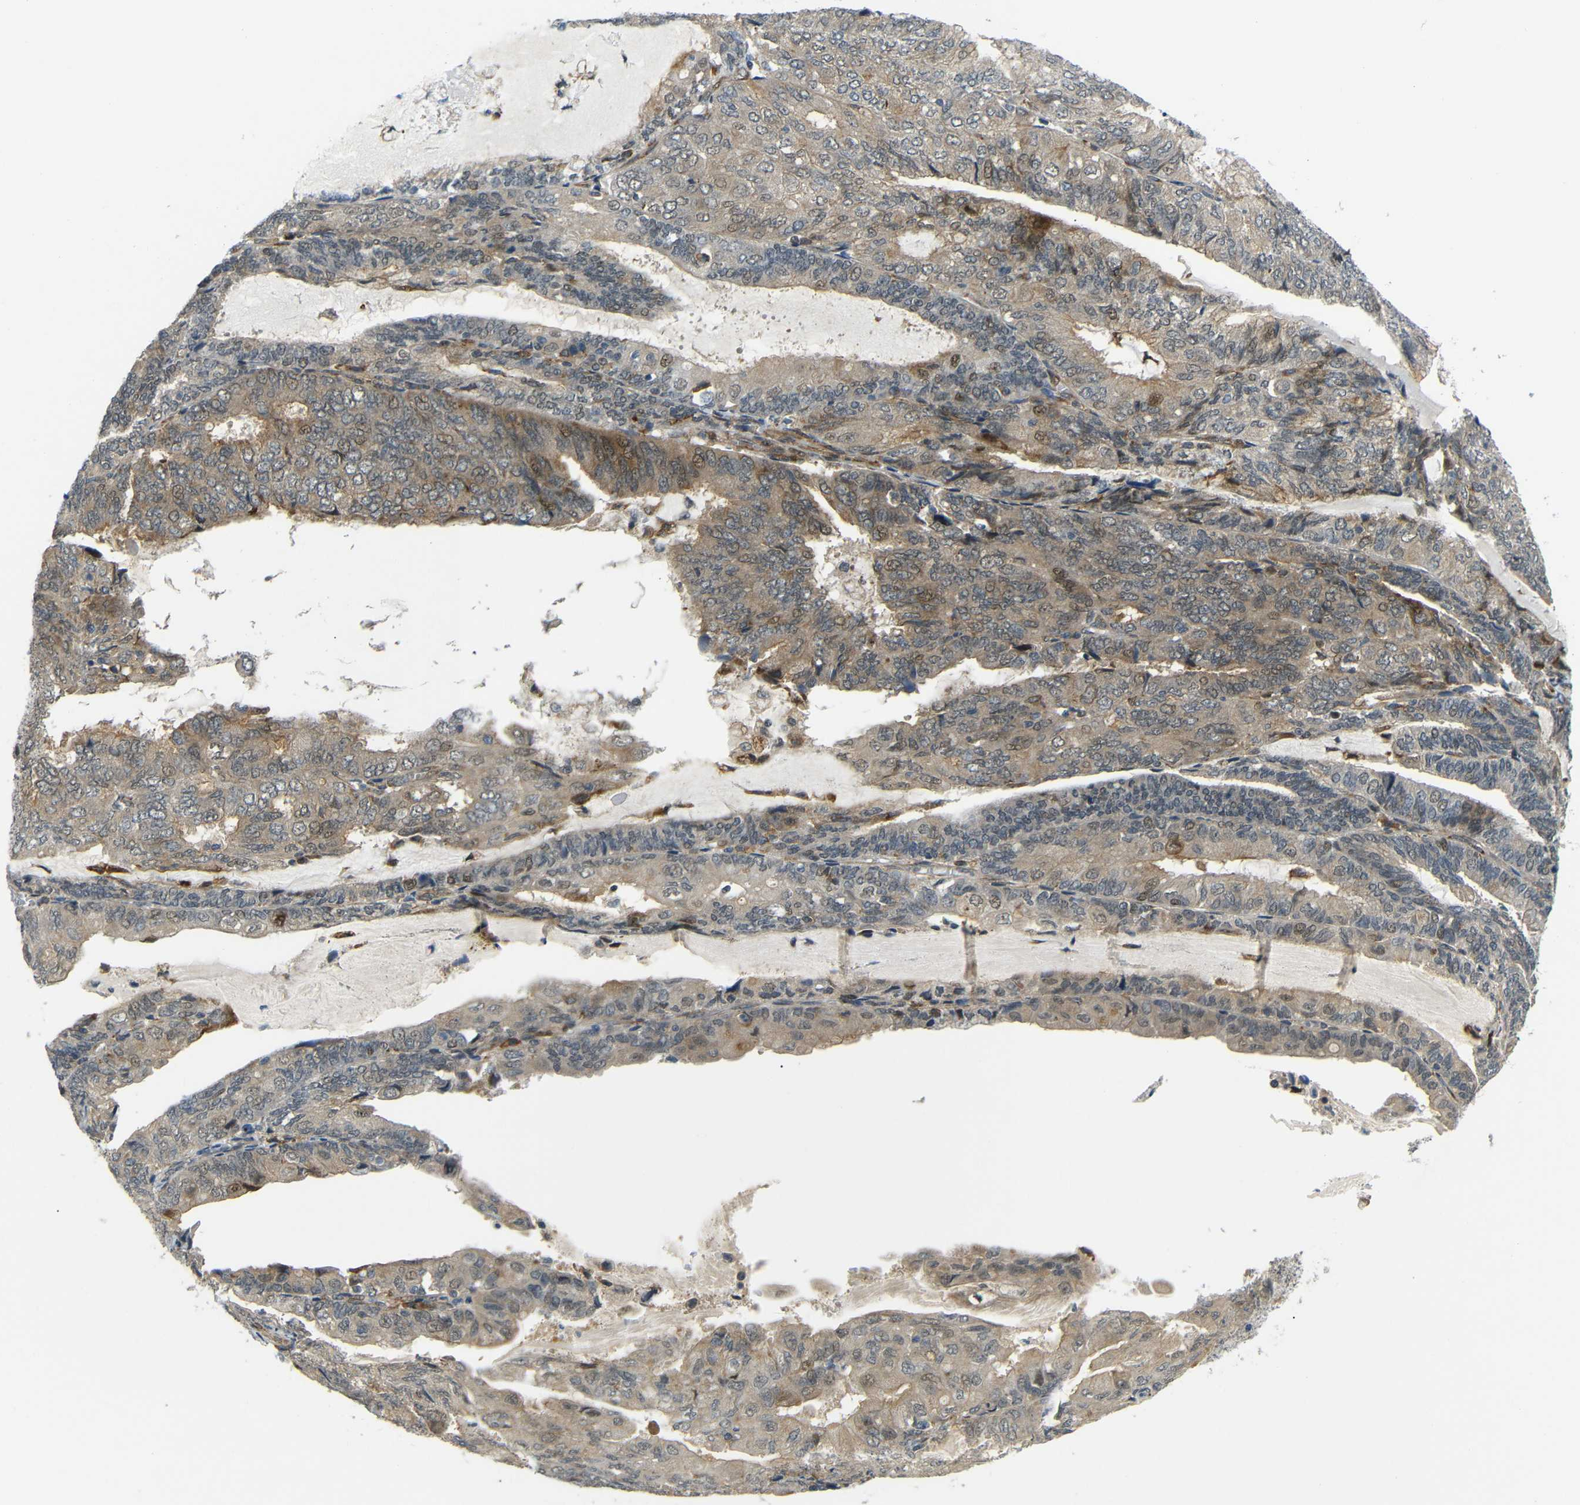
{"staining": {"intensity": "moderate", "quantity": "25%-75%", "location": "cytoplasmic/membranous,nuclear"}, "tissue": "endometrial cancer", "cell_type": "Tumor cells", "image_type": "cancer", "snomed": [{"axis": "morphology", "description": "Adenocarcinoma, NOS"}, {"axis": "topography", "description": "Endometrium"}], "caption": "Immunohistochemical staining of human adenocarcinoma (endometrial) demonstrates medium levels of moderate cytoplasmic/membranous and nuclear staining in about 25%-75% of tumor cells.", "gene": "SYDE1", "patient": {"sex": "female", "age": 81}}